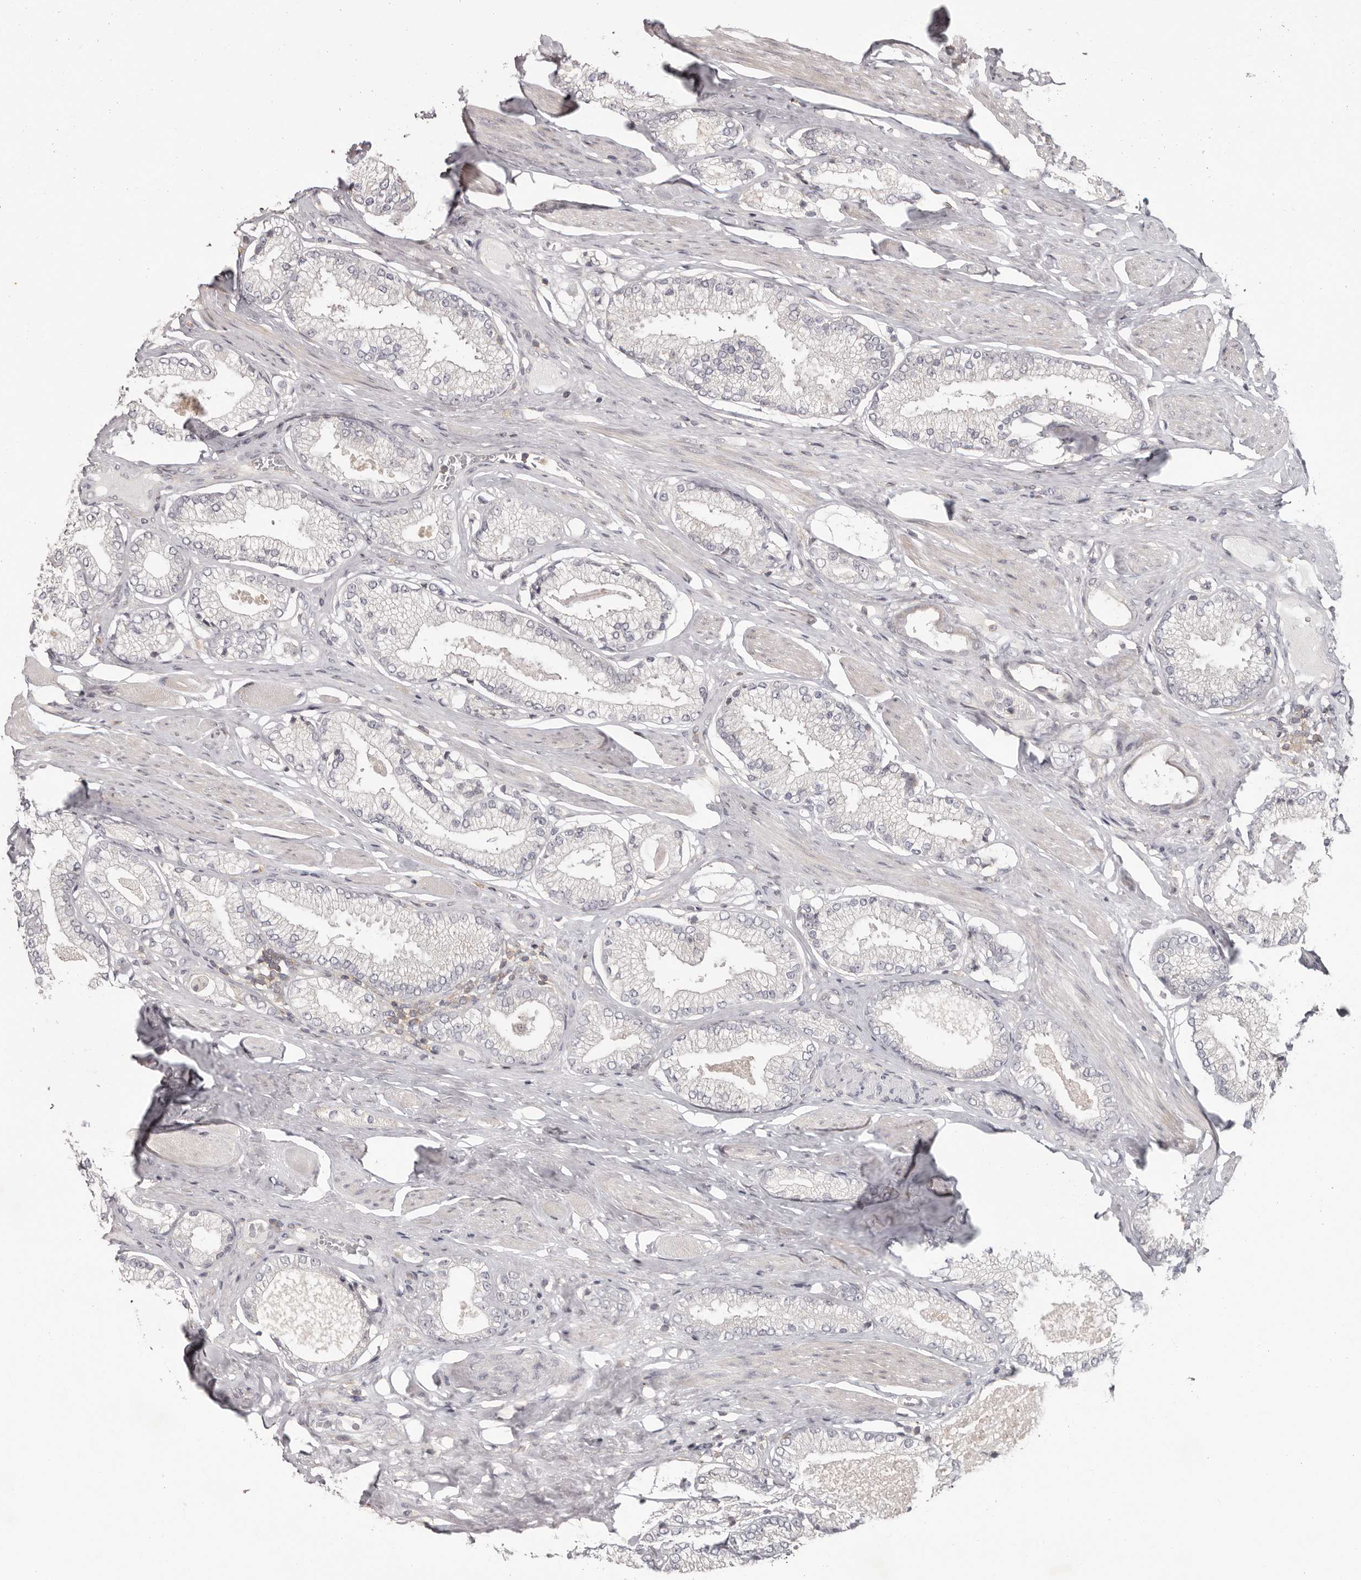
{"staining": {"intensity": "negative", "quantity": "none", "location": "none"}, "tissue": "prostate cancer", "cell_type": "Tumor cells", "image_type": "cancer", "snomed": [{"axis": "morphology", "description": "Adenocarcinoma, Low grade"}, {"axis": "topography", "description": "Prostate"}], "caption": "A histopathology image of prostate adenocarcinoma (low-grade) stained for a protein displays no brown staining in tumor cells.", "gene": "ANKRD44", "patient": {"sex": "male", "age": 71}}